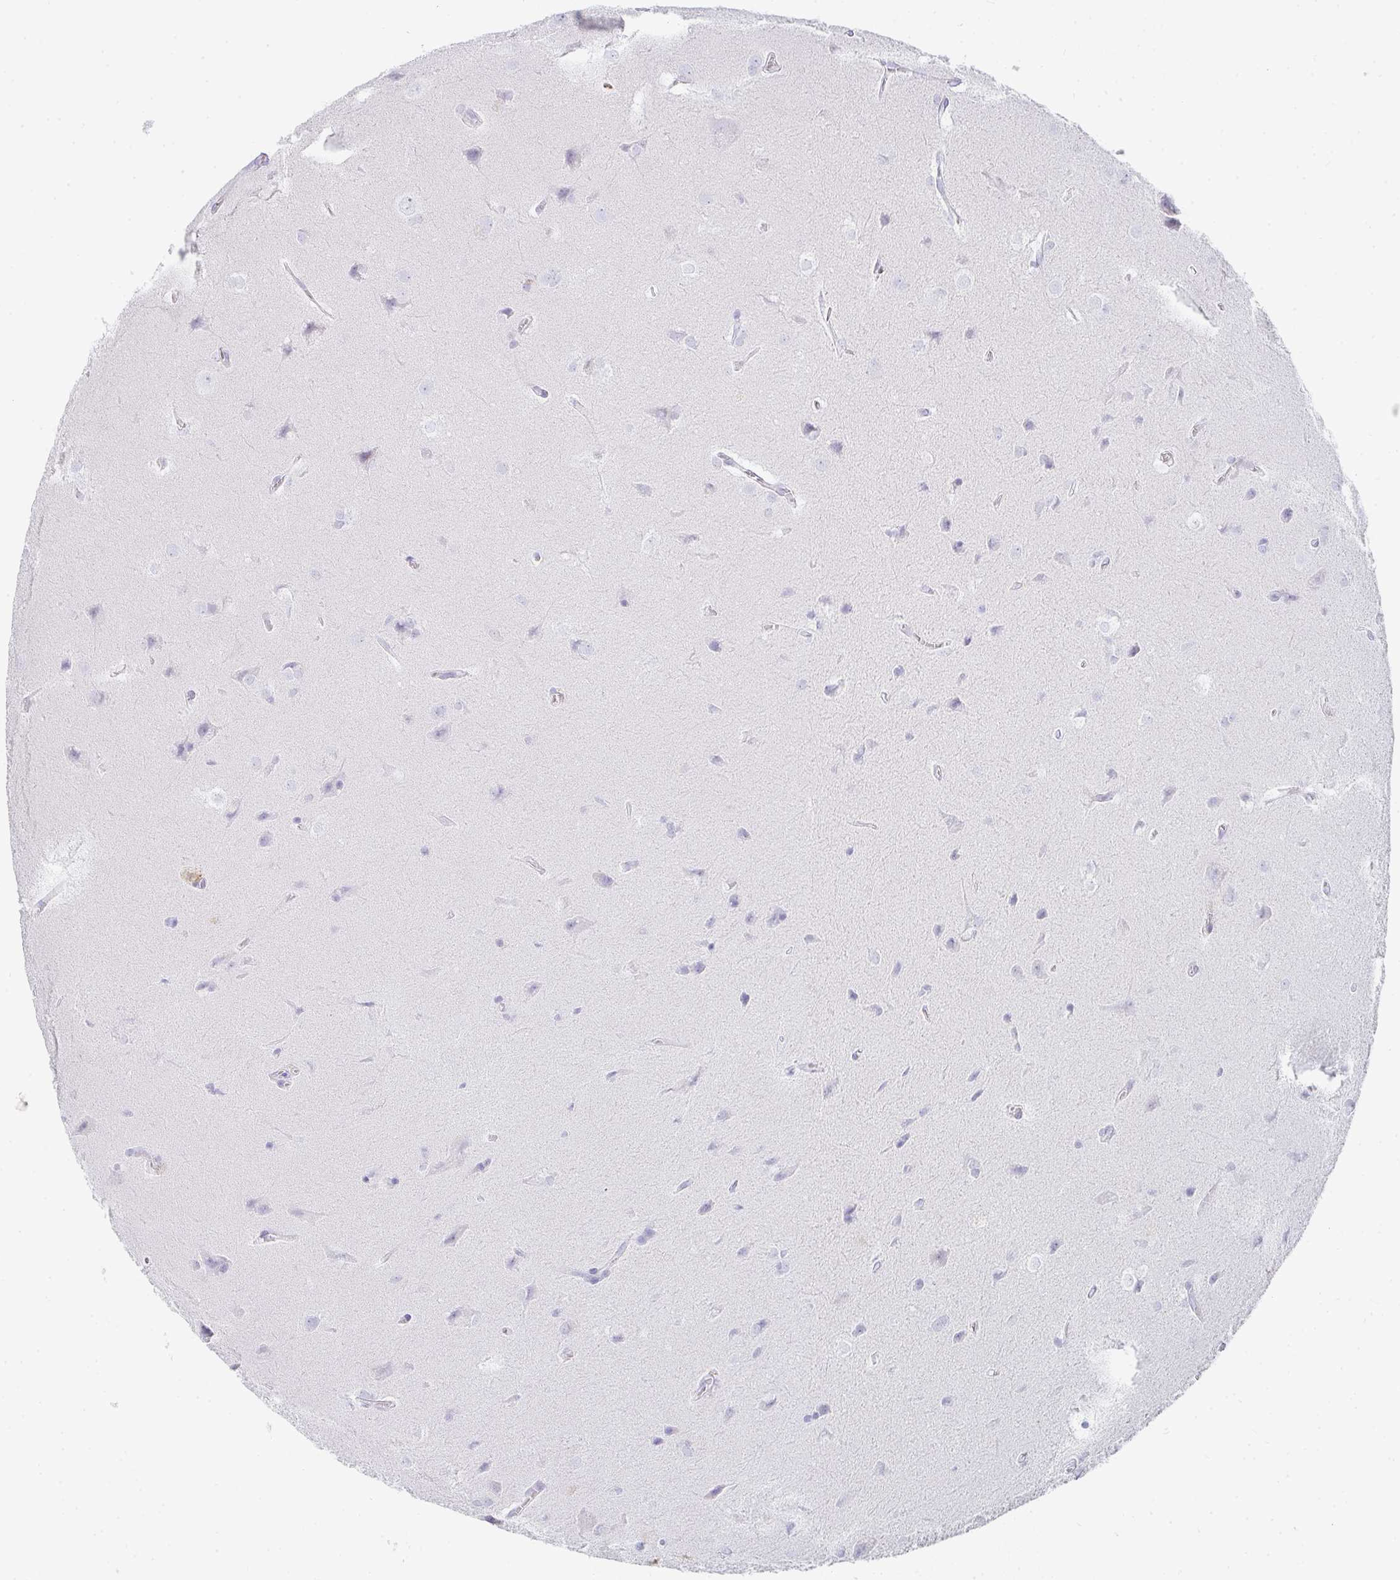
{"staining": {"intensity": "negative", "quantity": "none", "location": "none"}, "tissue": "glioma", "cell_type": "Tumor cells", "image_type": "cancer", "snomed": [{"axis": "morphology", "description": "Glioma, malignant, Low grade"}, {"axis": "topography", "description": "Brain"}], "caption": "Immunohistochemistry histopathology image of neoplastic tissue: human malignant low-grade glioma stained with DAB demonstrates no significant protein expression in tumor cells.", "gene": "PRND", "patient": {"sex": "female", "age": 34}}